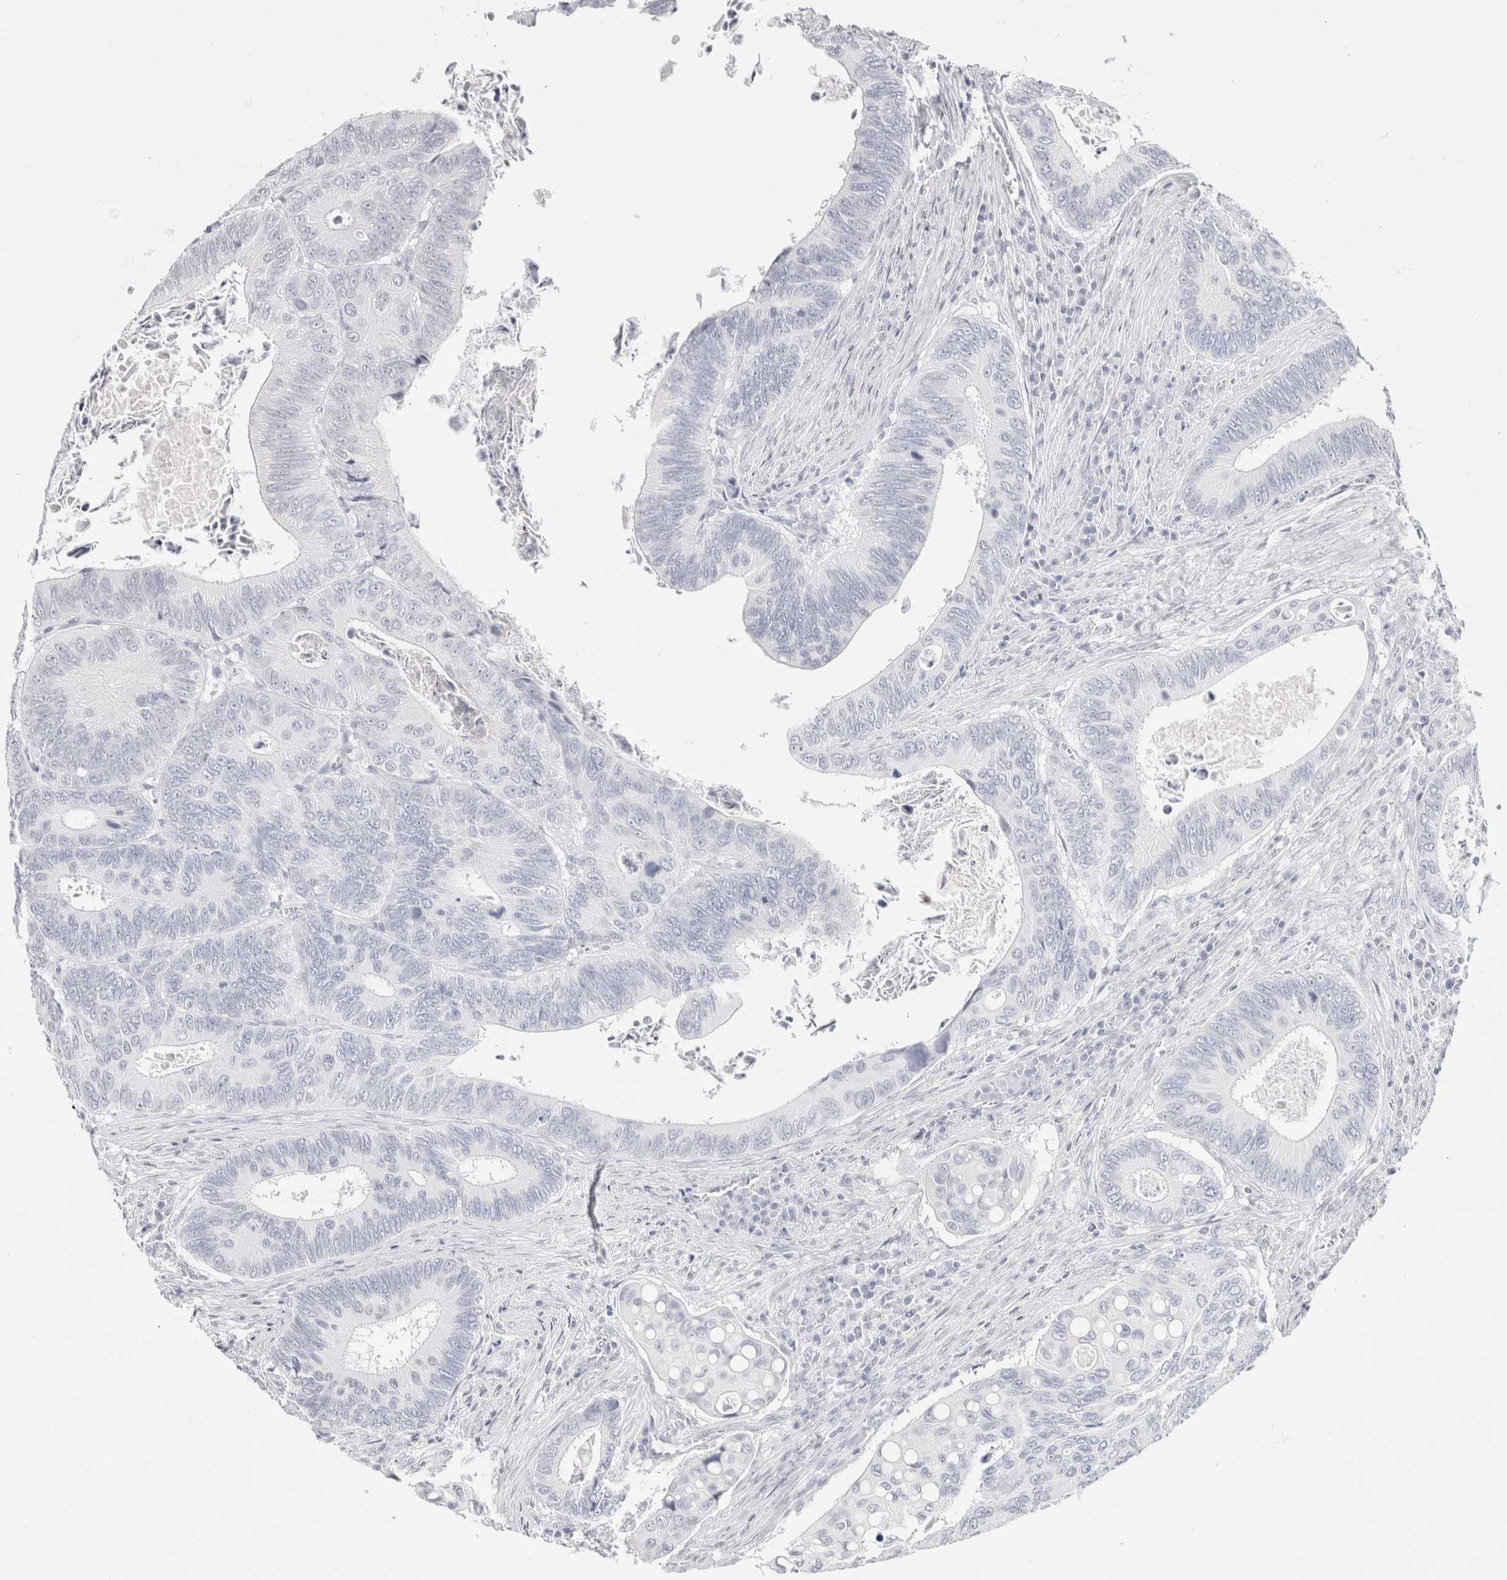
{"staining": {"intensity": "negative", "quantity": "none", "location": "none"}, "tissue": "colorectal cancer", "cell_type": "Tumor cells", "image_type": "cancer", "snomed": [{"axis": "morphology", "description": "Inflammation, NOS"}, {"axis": "morphology", "description": "Adenocarcinoma, NOS"}, {"axis": "topography", "description": "Colon"}], "caption": "Tumor cells show no significant protein staining in colorectal adenocarcinoma.", "gene": "GARIN1A", "patient": {"sex": "male", "age": 72}}